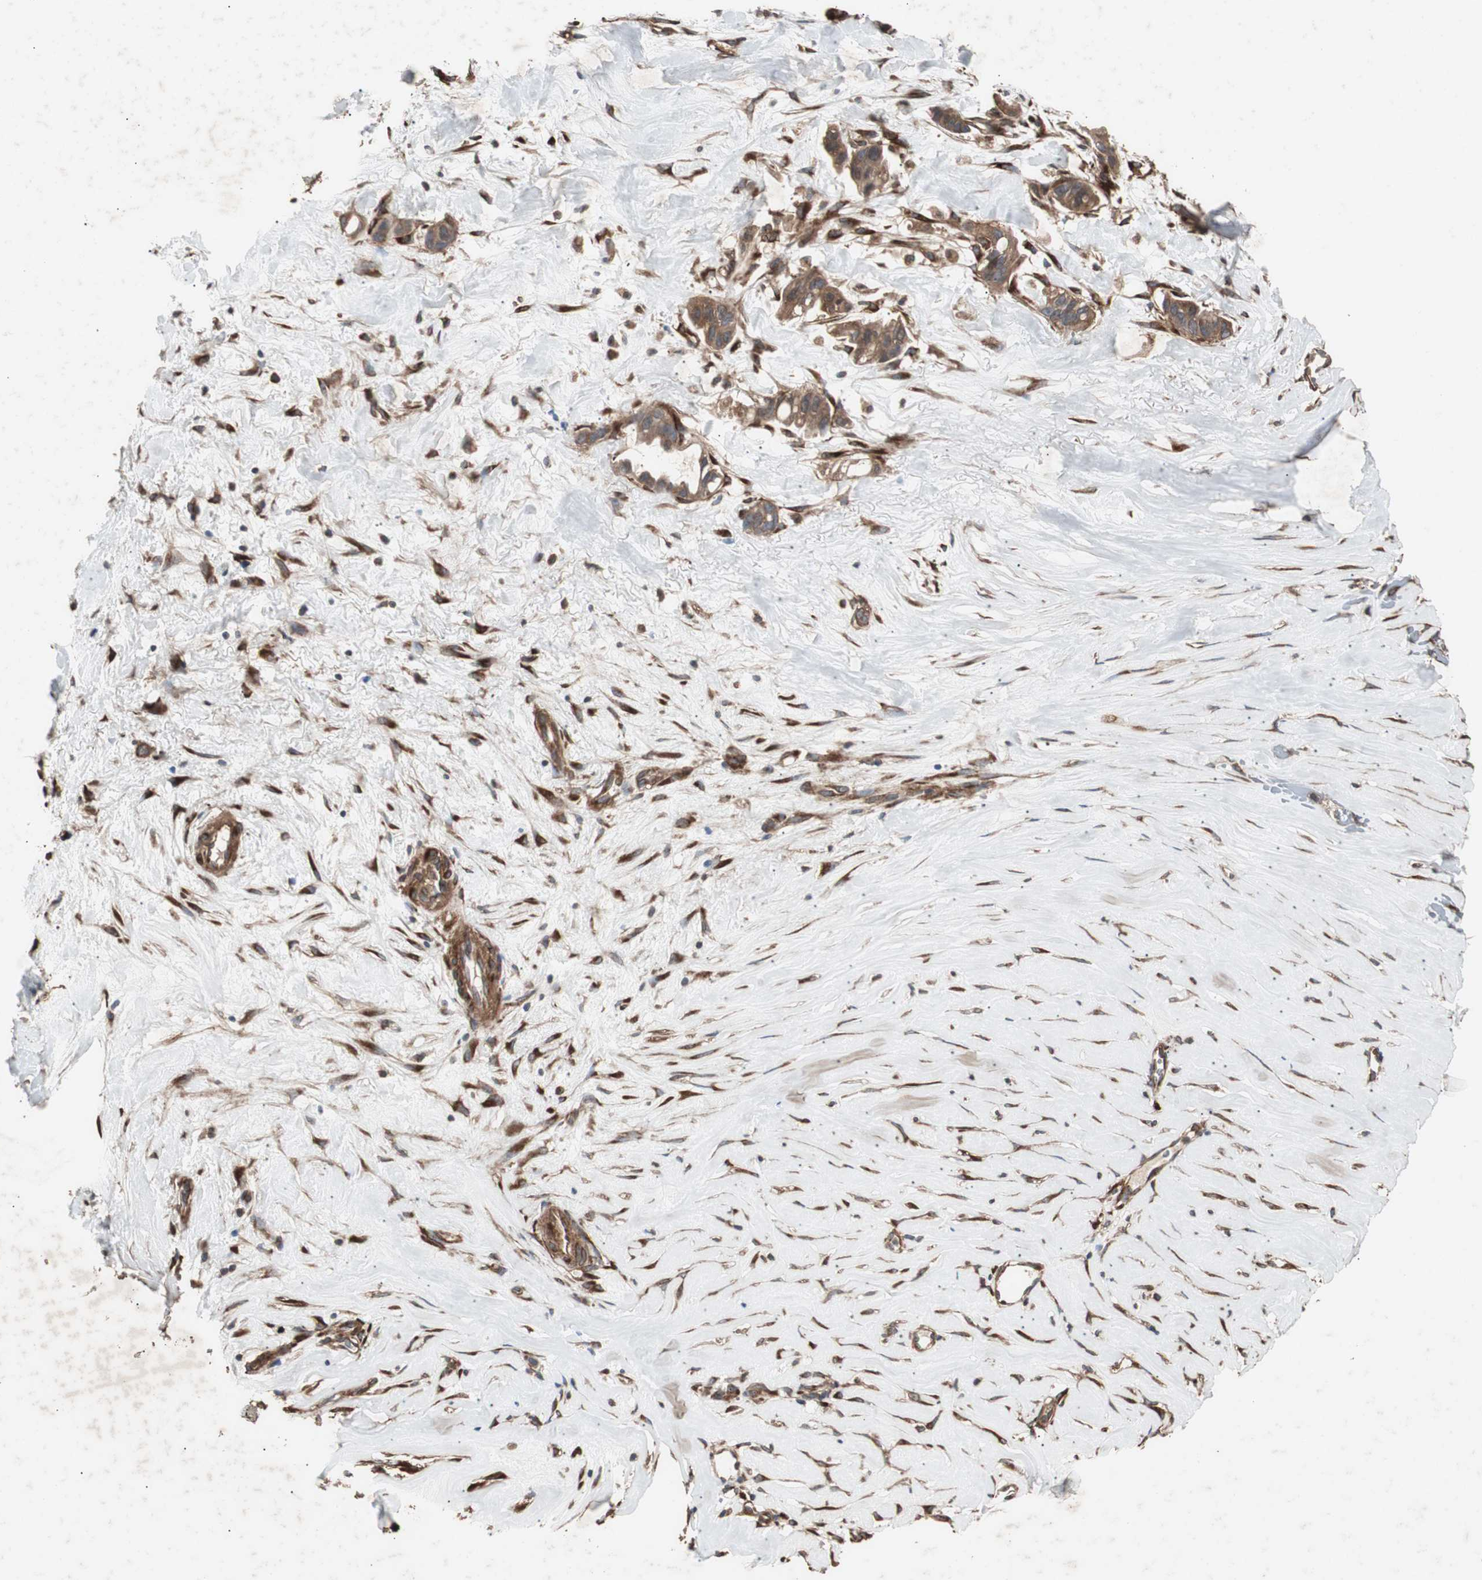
{"staining": {"intensity": "moderate", "quantity": ">75%", "location": "cytoplasmic/membranous"}, "tissue": "liver cancer", "cell_type": "Tumor cells", "image_type": "cancer", "snomed": [{"axis": "morphology", "description": "Cholangiocarcinoma"}, {"axis": "topography", "description": "Liver"}], "caption": "Brown immunohistochemical staining in cholangiocarcinoma (liver) displays moderate cytoplasmic/membranous expression in about >75% of tumor cells. (IHC, brightfield microscopy, high magnification).", "gene": "LZTS1", "patient": {"sex": "female", "age": 65}}